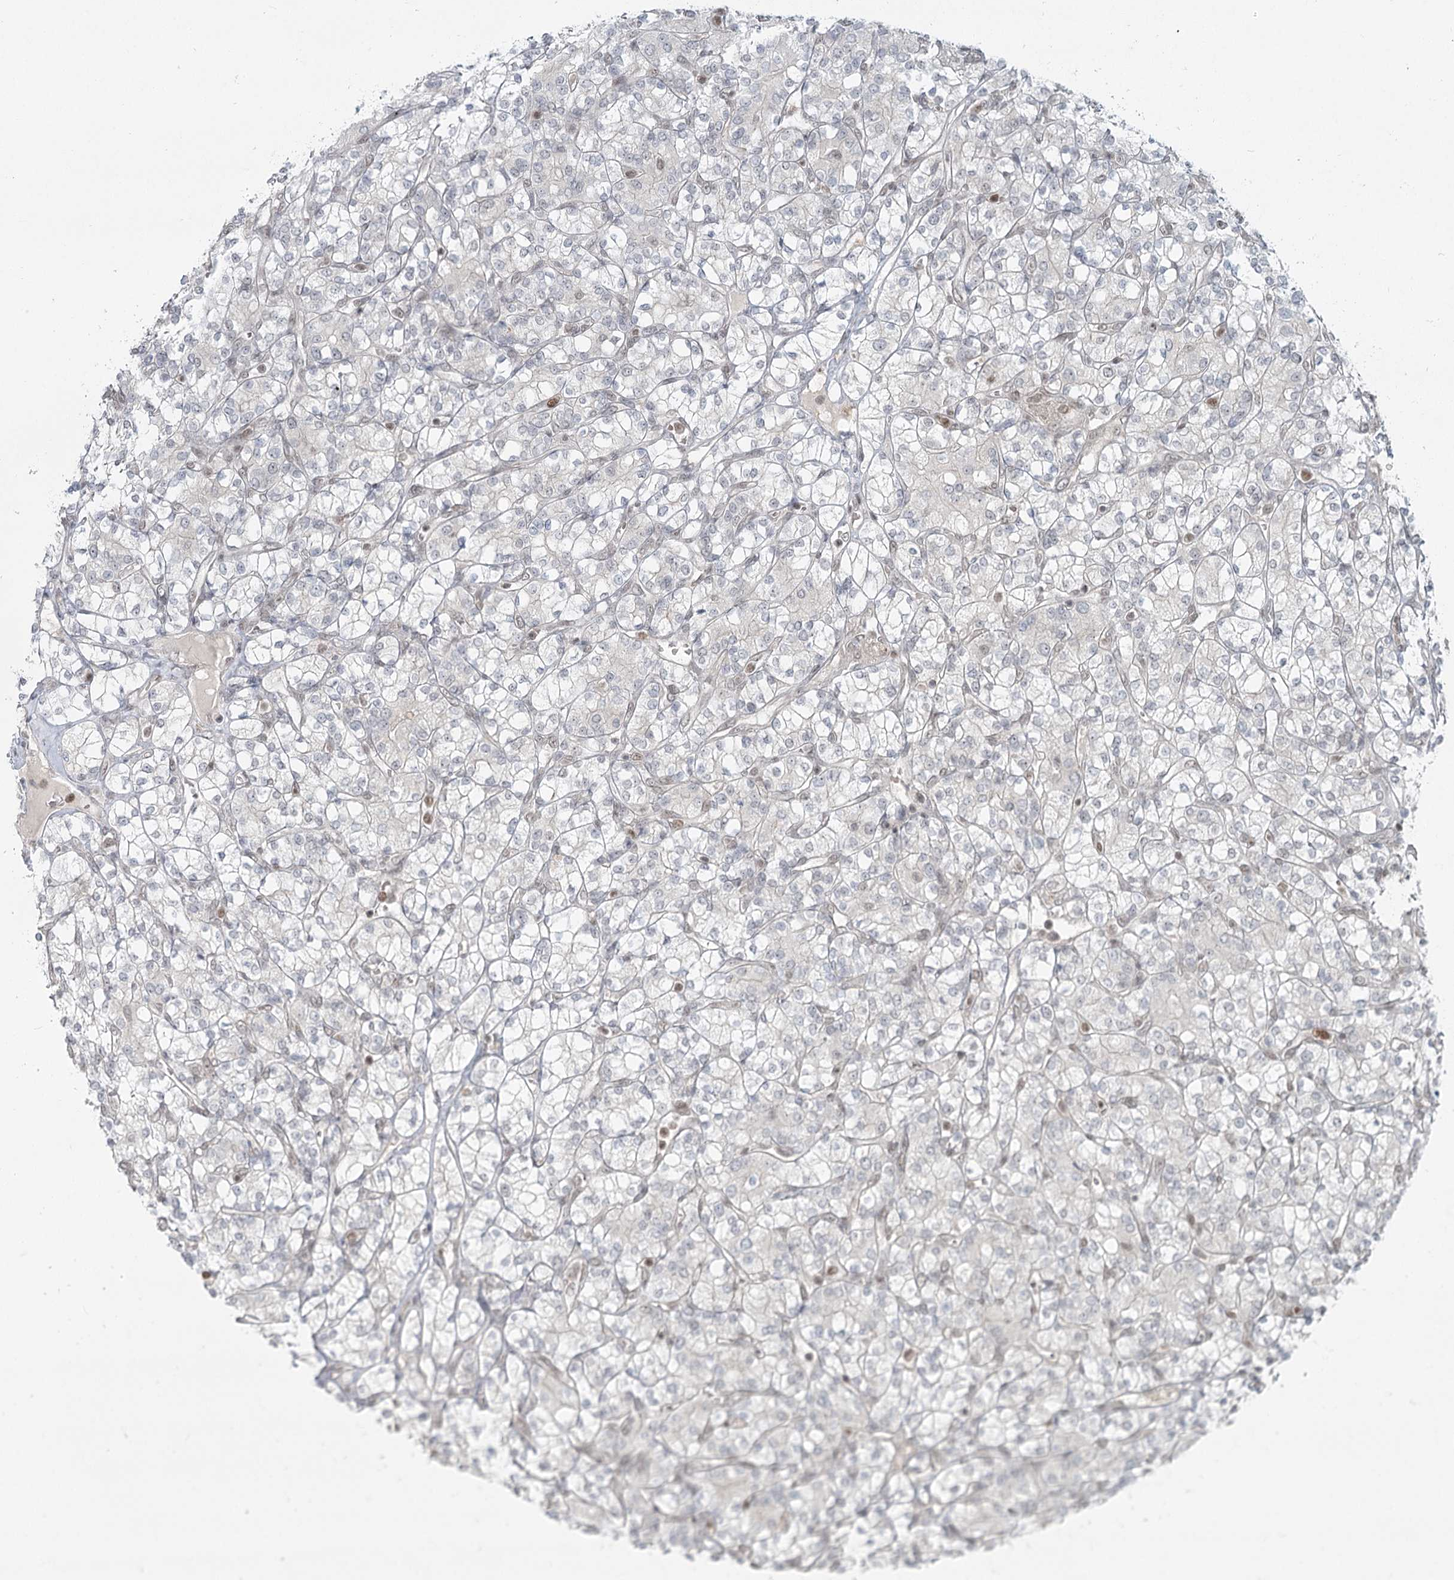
{"staining": {"intensity": "negative", "quantity": "none", "location": "none"}, "tissue": "renal cancer", "cell_type": "Tumor cells", "image_type": "cancer", "snomed": [{"axis": "morphology", "description": "Adenocarcinoma, NOS"}, {"axis": "topography", "description": "Kidney"}], "caption": "This photomicrograph is of adenocarcinoma (renal) stained with immunohistochemistry (IHC) to label a protein in brown with the nuclei are counter-stained blue. There is no staining in tumor cells.", "gene": "R3HCC1L", "patient": {"sex": "male", "age": 77}}